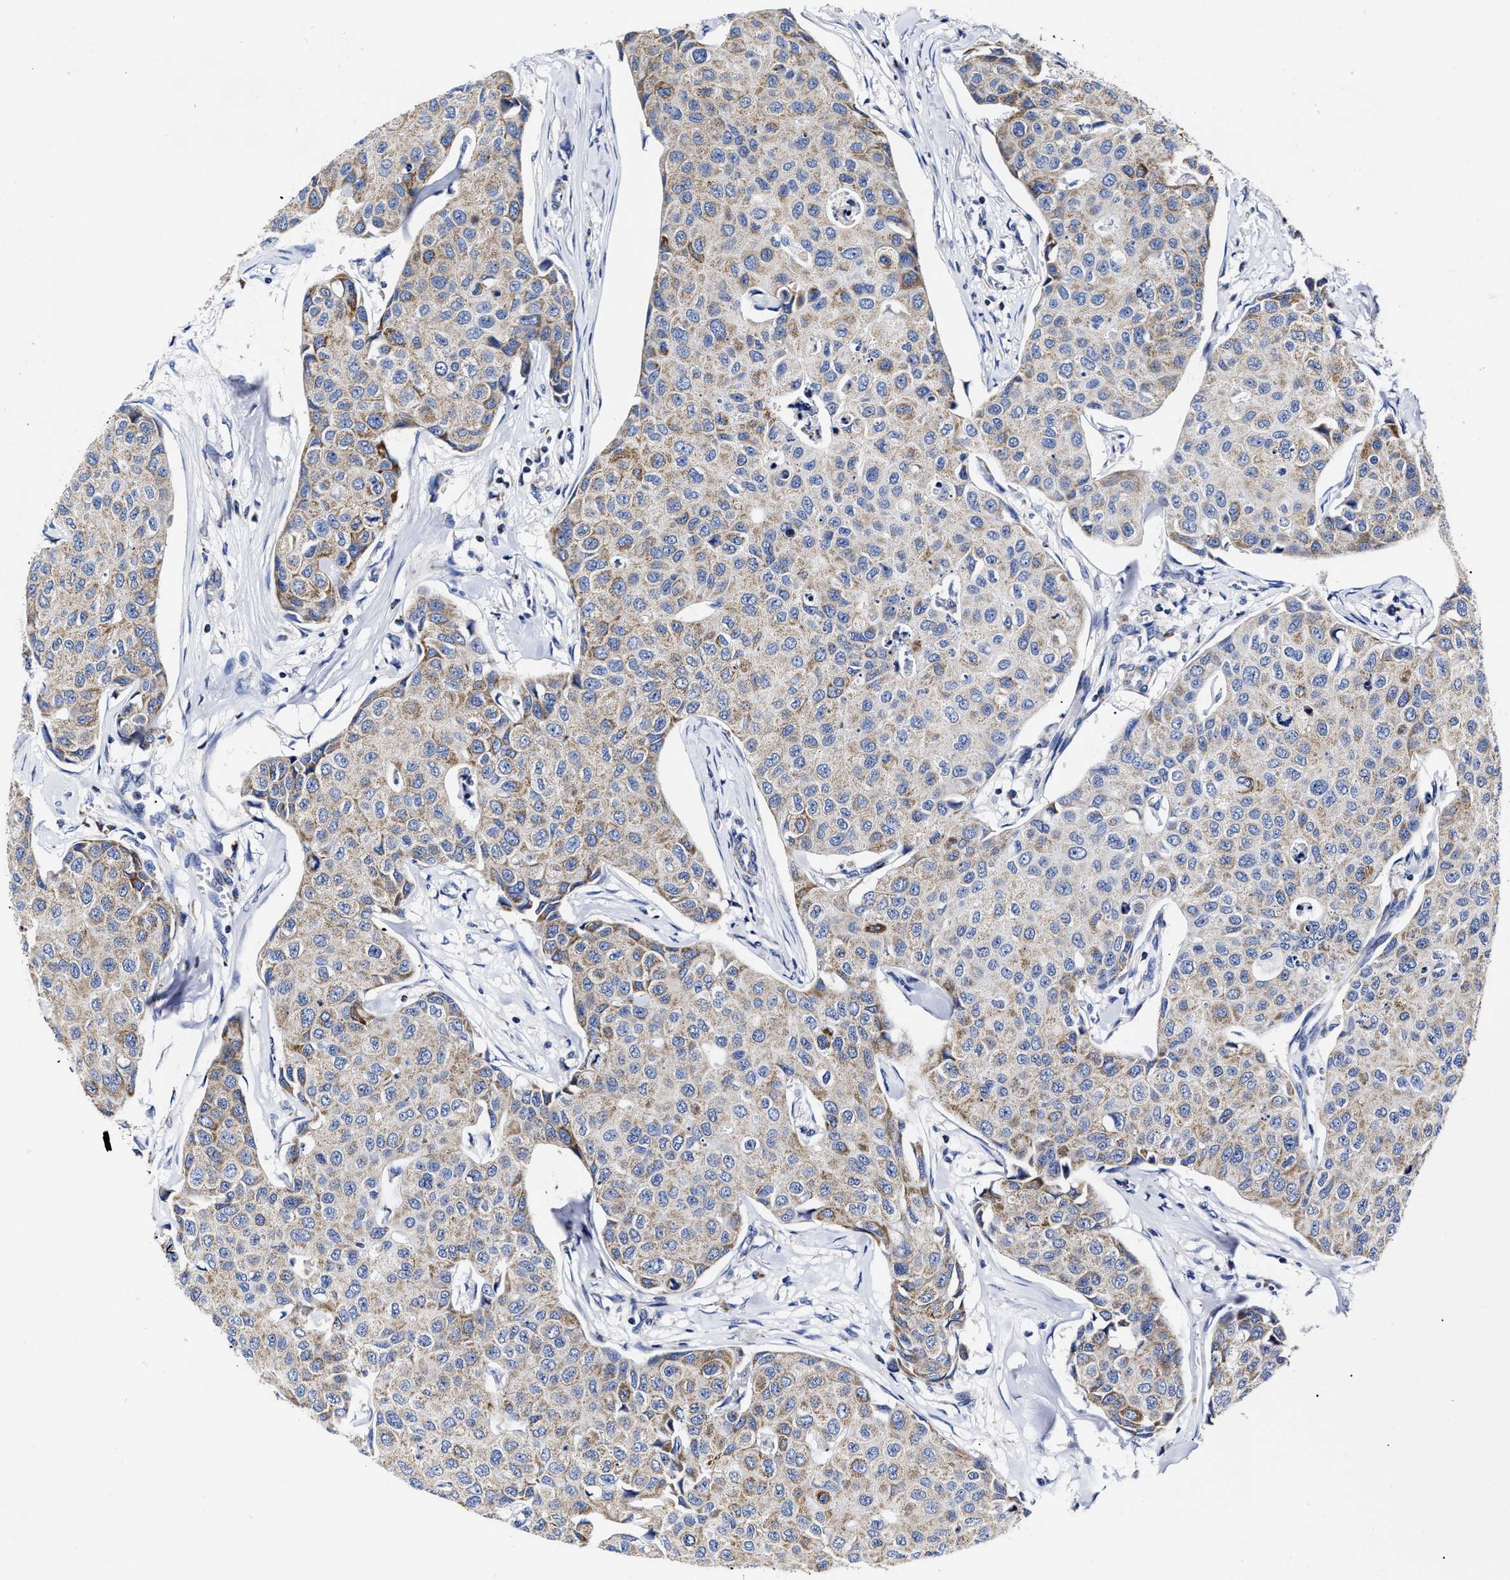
{"staining": {"intensity": "moderate", "quantity": "25%-75%", "location": "cytoplasmic/membranous"}, "tissue": "breast cancer", "cell_type": "Tumor cells", "image_type": "cancer", "snomed": [{"axis": "morphology", "description": "Duct carcinoma"}, {"axis": "topography", "description": "Breast"}], "caption": "Immunohistochemical staining of human breast cancer (intraductal carcinoma) reveals moderate cytoplasmic/membranous protein staining in about 25%-75% of tumor cells.", "gene": "HINT2", "patient": {"sex": "female", "age": 80}}